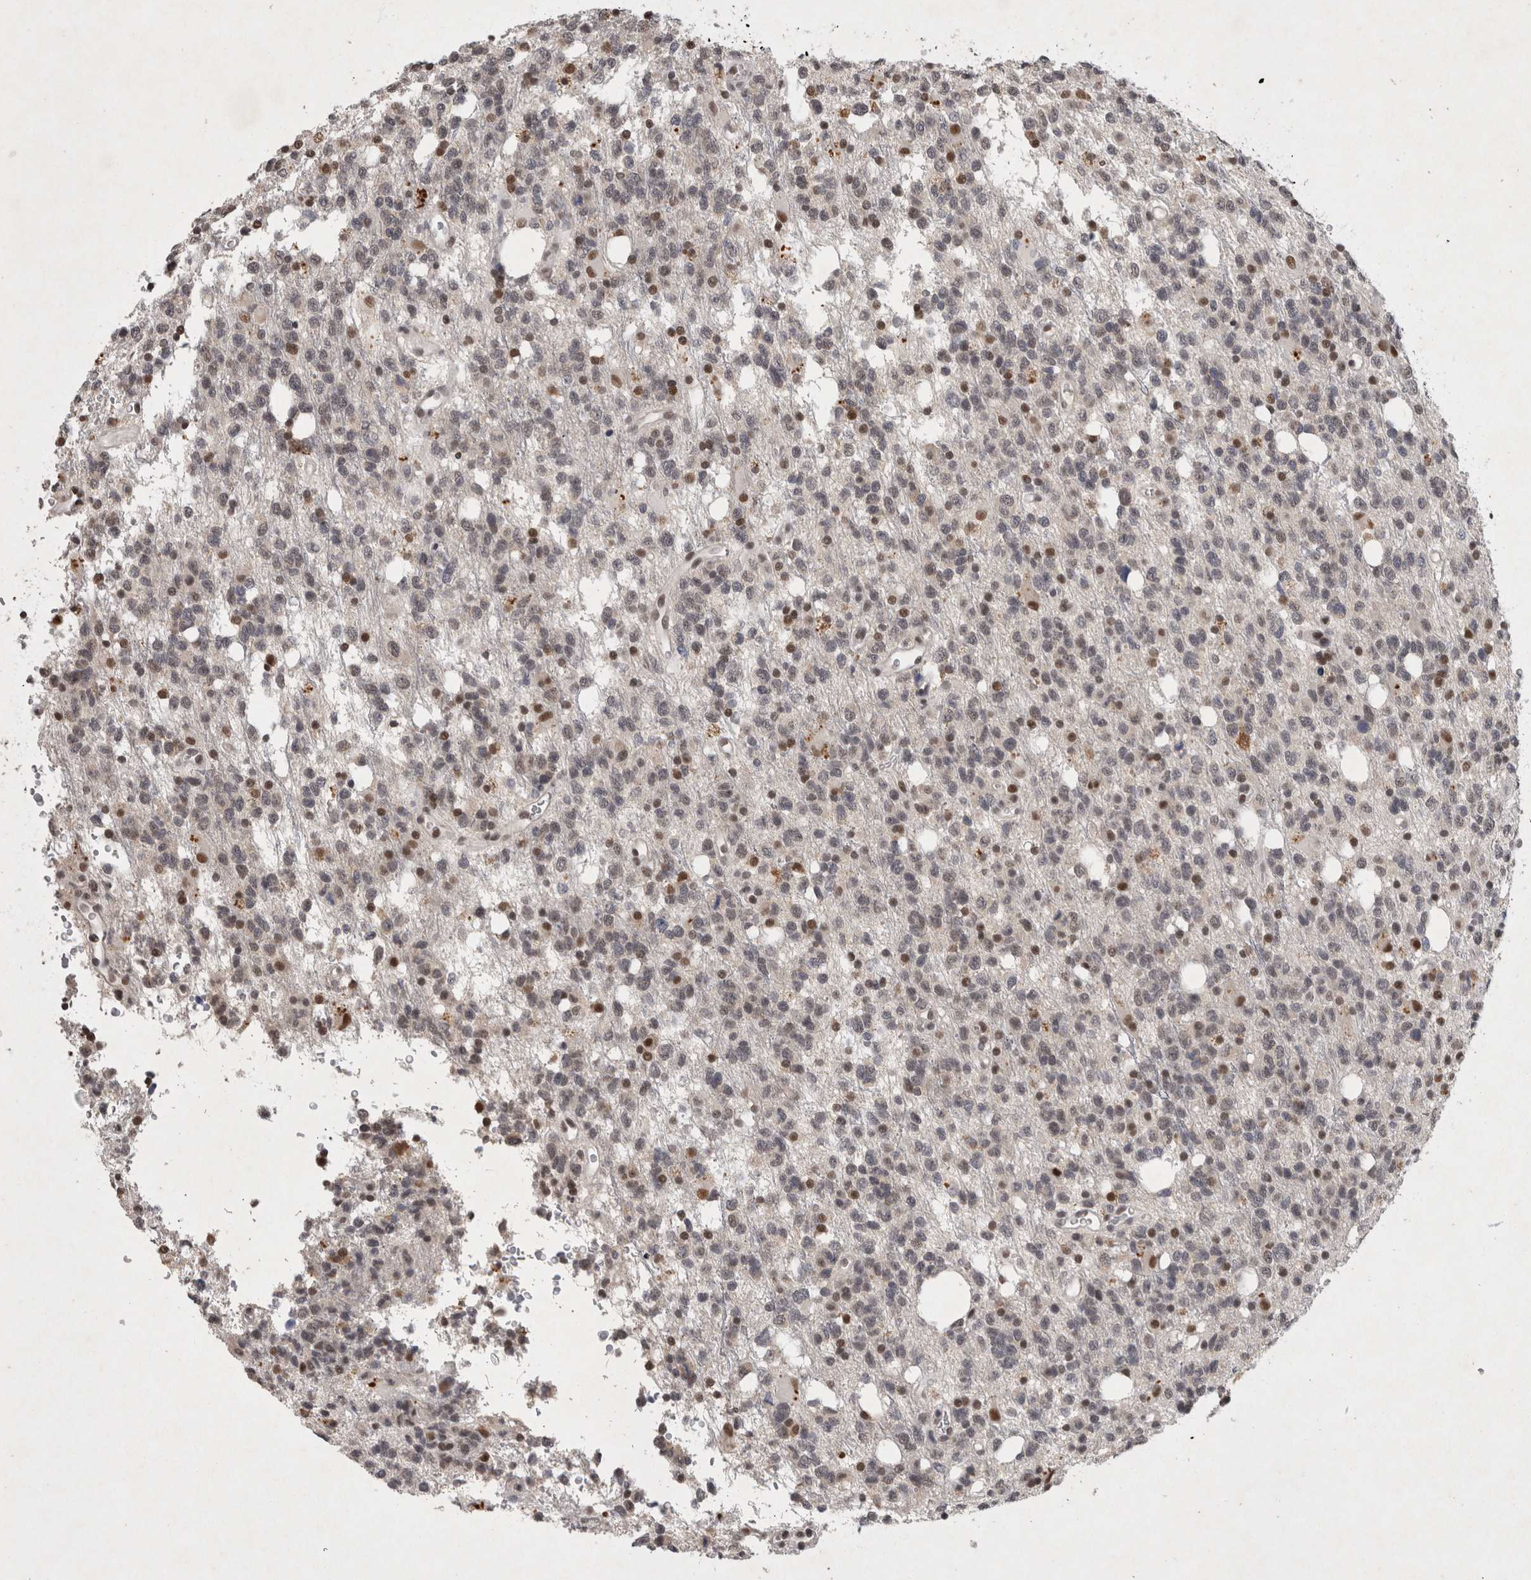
{"staining": {"intensity": "moderate", "quantity": "<25%", "location": "nuclear"}, "tissue": "glioma", "cell_type": "Tumor cells", "image_type": "cancer", "snomed": [{"axis": "morphology", "description": "Glioma, malignant, High grade"}, {"axis": "topography", "description": "Brain"}], "caption": "This image exhibits IHC staining of human glioma, with low moderate nuclear expression in about <25% of tumor cells.", "gene": "XRCC5", "patient": {"sex": "female", "age": 62}}